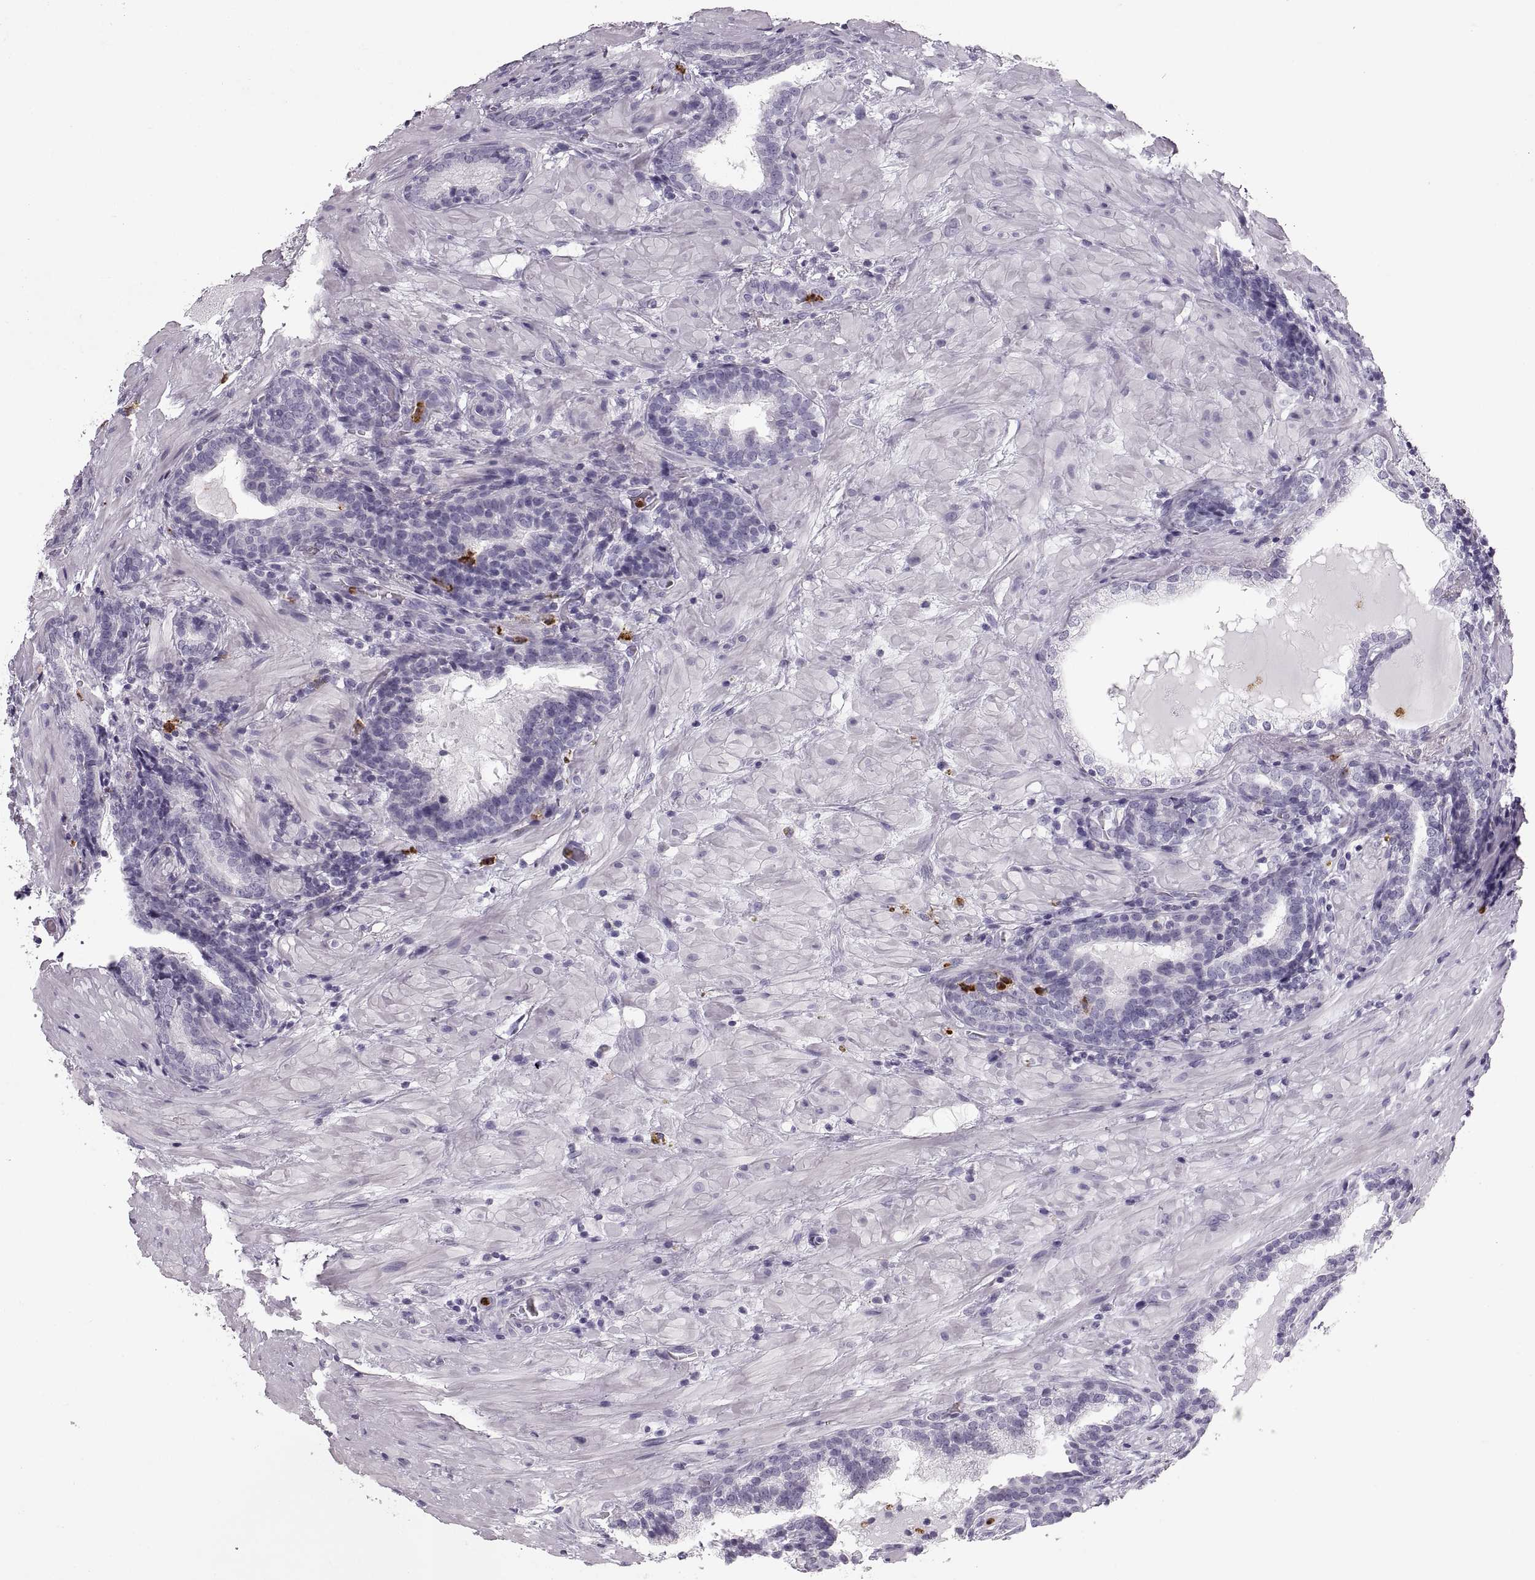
{"staining": {"intensity": "negative", "quantity": "none", "location": "none"}, "tissue": "prostate cancer", "cell_type": "Tumor cells", "image_type": "cancer", "snomed": [{"axis": "morphology", "description": "Adenocarcinoma, NOS"}, {"axis": "topography", "description": "Prostate and seminal vesicle, NOS"}], "caption": "DAB immunohistochemical staining of adenocarcinoma (prostate) shows no significant positivity in tumor cells.", "gene": "MILR1", "patient": {"sex": "male", "age": 63}}